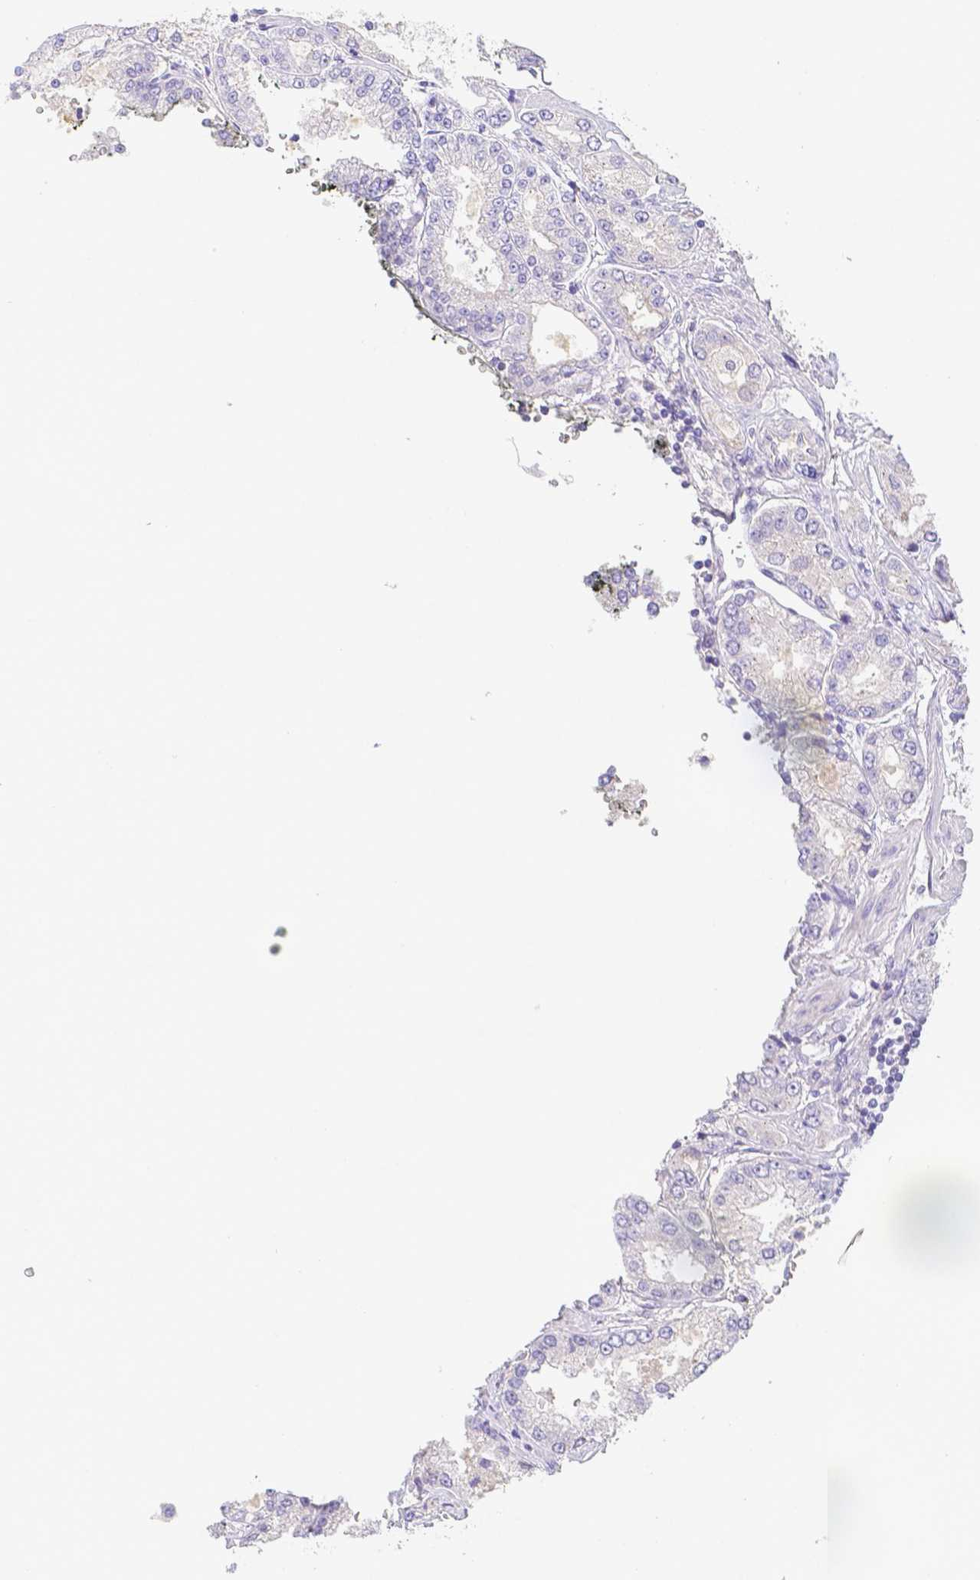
{"staining": {"intensity": "negative", "quantity": "none", "location": "none"}, "tissue": "prostate cancer", "cell_type": "Tumor cells", "image_type": "cancer", "snomed": [{"axis": "morphology", "description": "Adenocarcinoma, High grade"}, {"axis": "topography", "description": "Prostate"}], "caption": "There is no significant positivity in tumor cells of prostate cancer.", "gene": "ZG16B", "patient": {"sex": "male", "age": 69}}